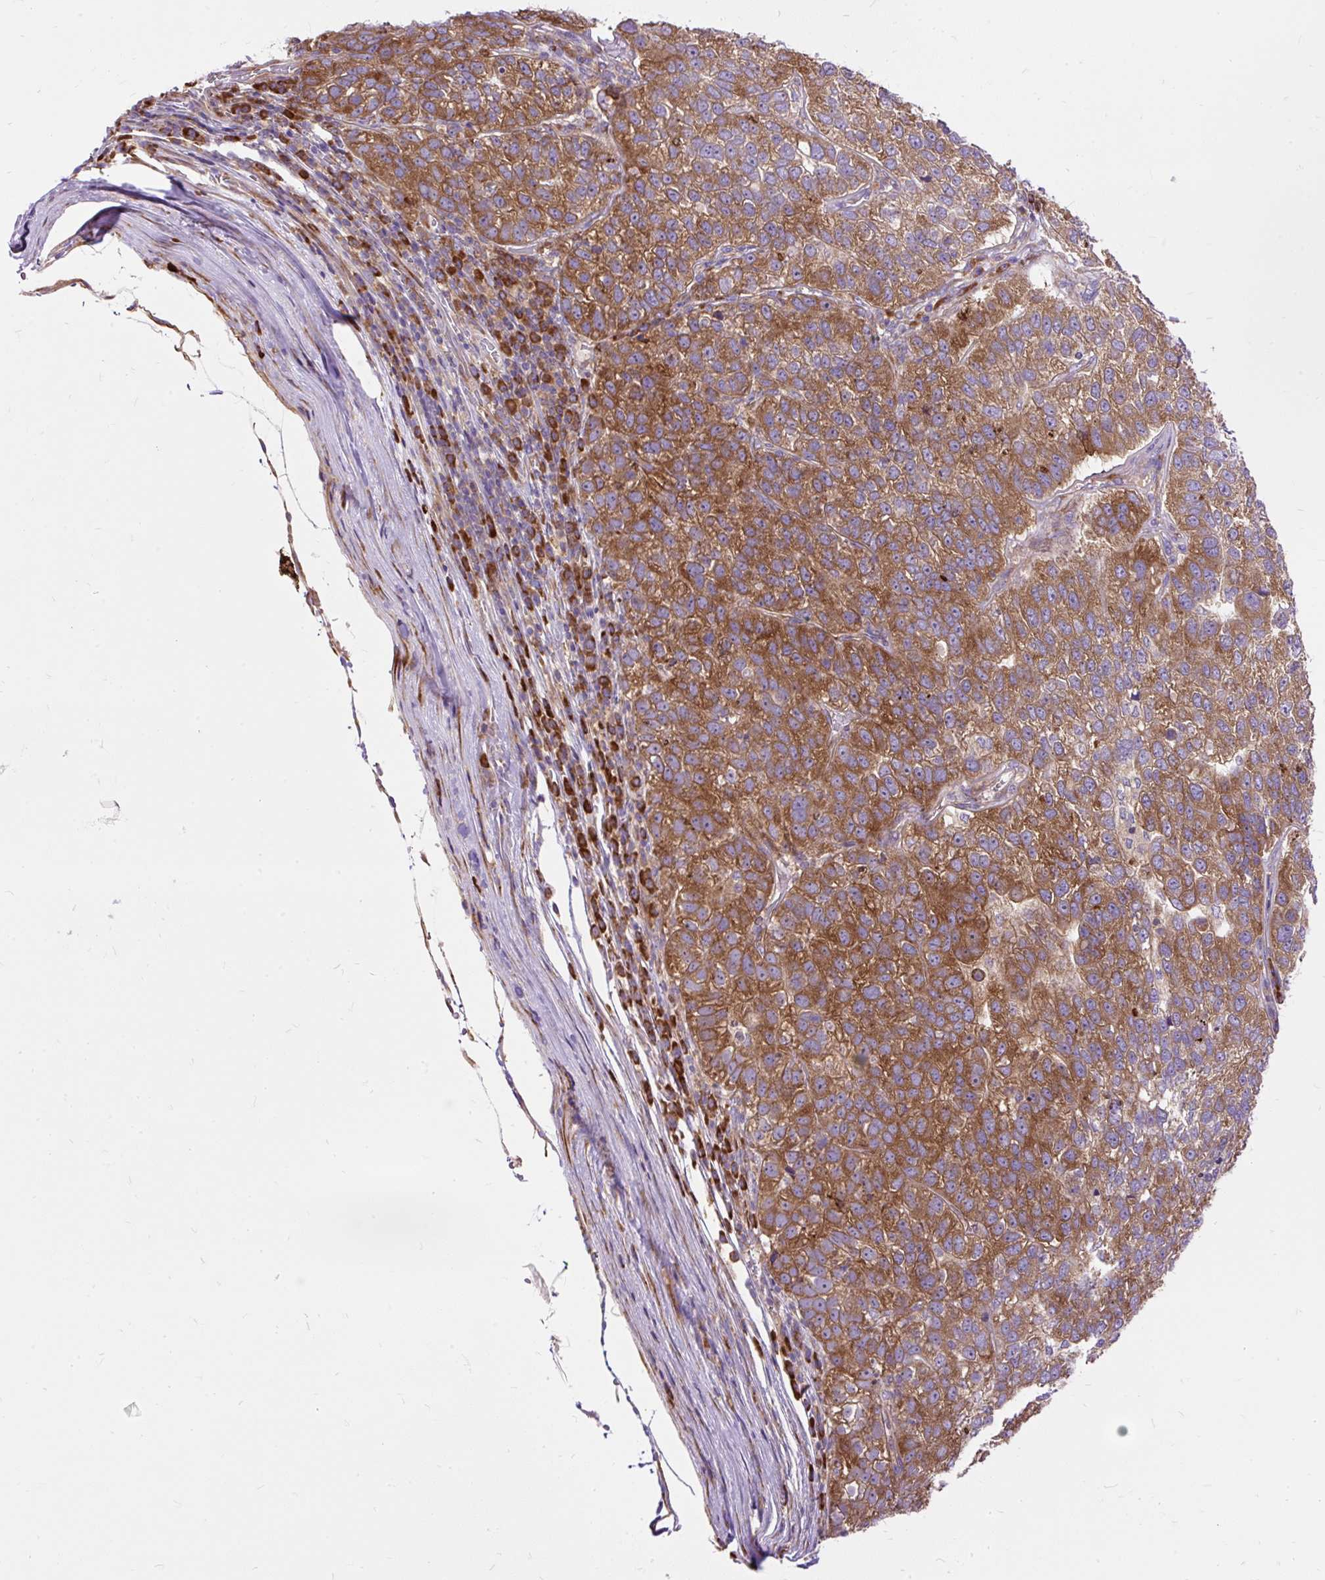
{"staining": {"intensity": "moderate", "quantity": ">75%", "location": "cytoplasmic/membranous"}, "tissue": "pancreatic cancer", "cell_type": "Tumor cells", "image_type": "cancer", "snomed": [{"axis": "morphology", "description": "Adenocarcinoma, NOS"}, {"axis": "topography", "description": "Pancreas"}], "caption": "High-magnification brightfield microscopy of pancreatic adenocarcinoma stained with DAB (3,3'-diaminobenzidine) (brown) and counterstained with hematoxylin (blue). tumor cells exhibit moderate cytoplasmic/membranous staining is identified in approximately>75% of cells.", "gene": "RPS5", "patient": {"sex": "female", "age": 61}}